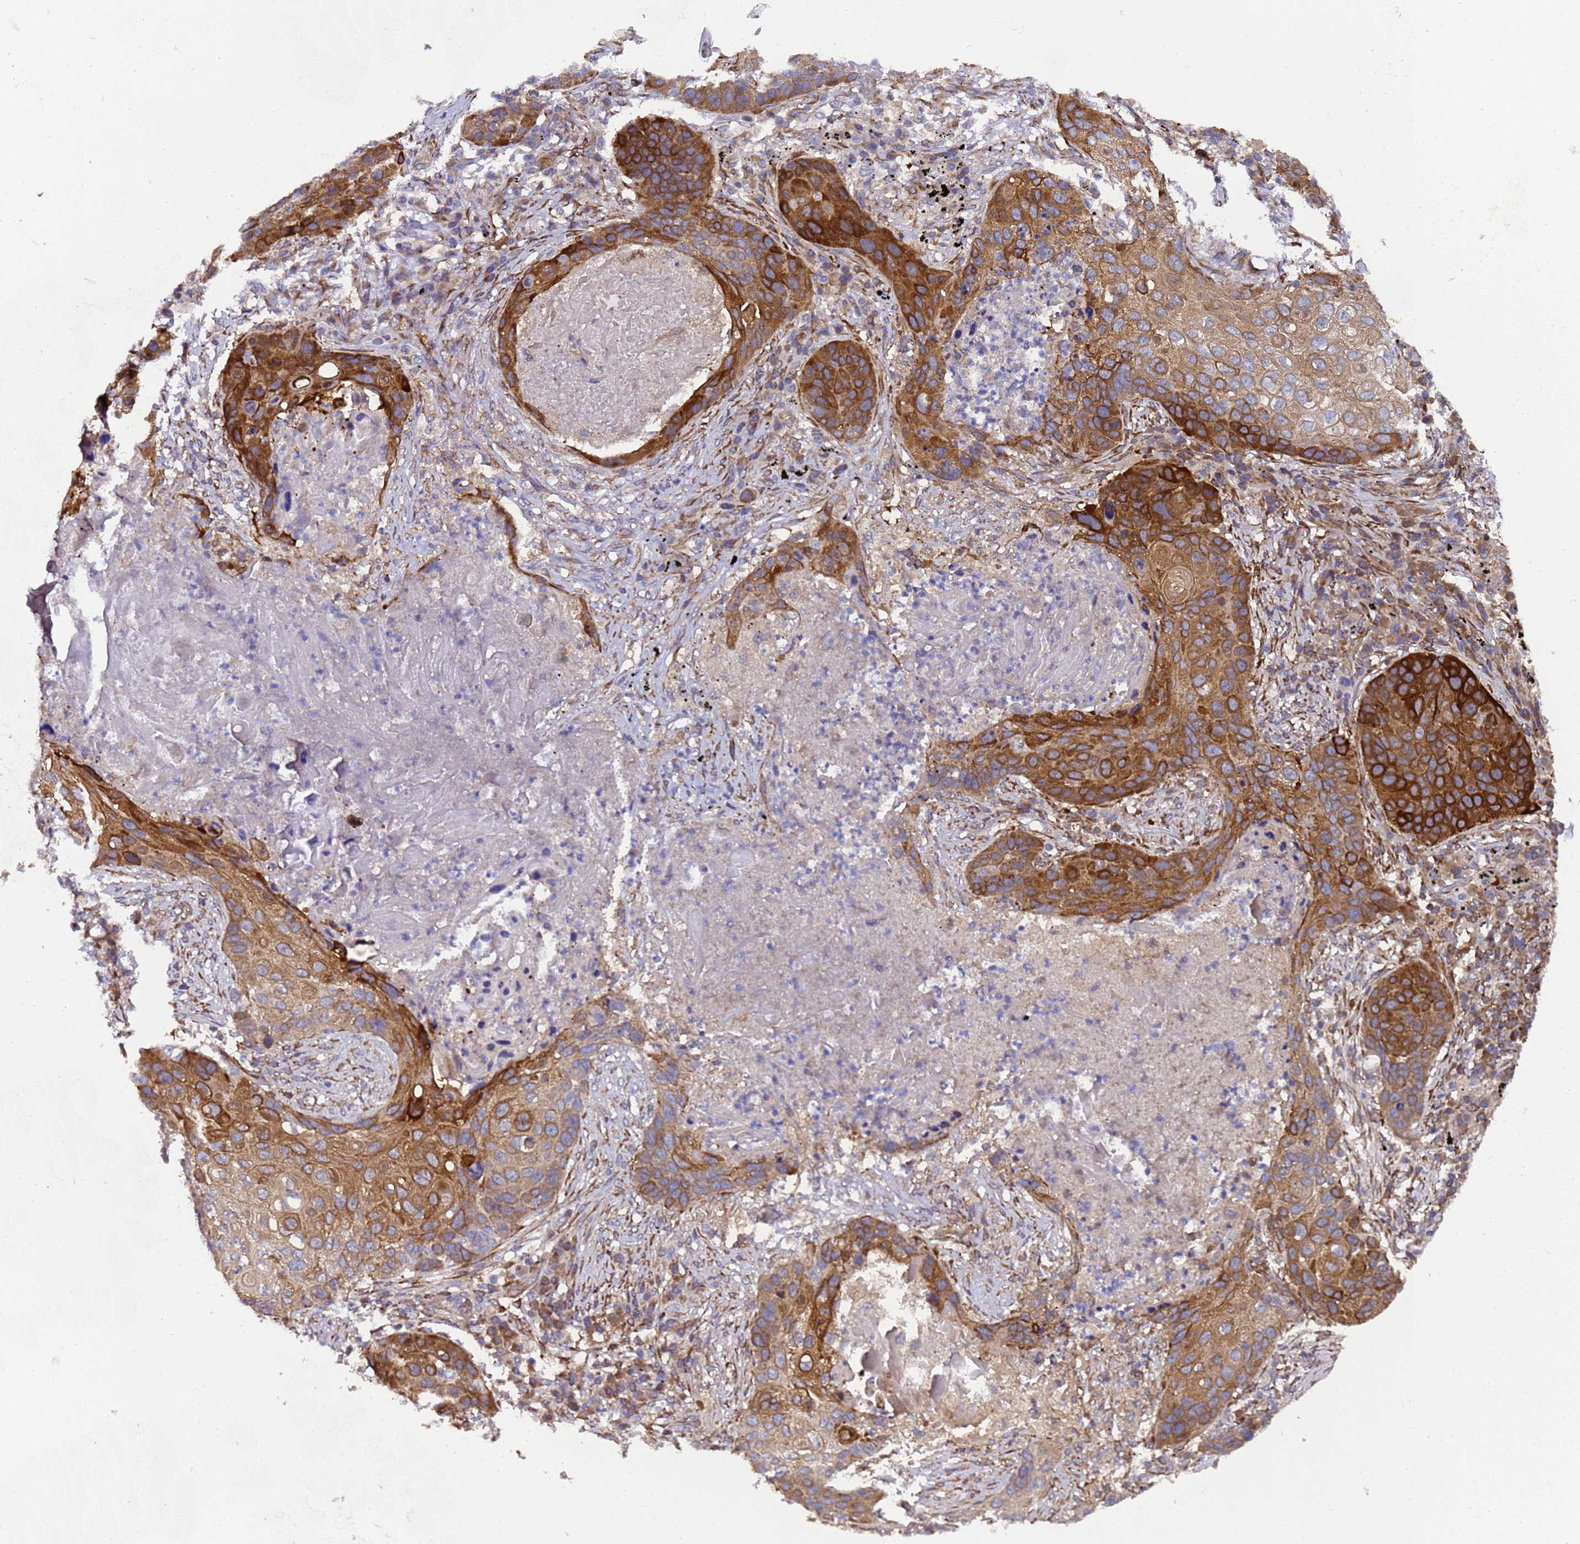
{"staining": {"intensity": "strong", "quantity": ">75%", "location": "cytoplasmic/membranous"}, "tissue": "lung cancer", "cell_type": "Tumor cells", "image_type": "cancer", "snomed": [{"axis": "morphology", "description": "Squamous cell carcinoma, NOS"}, {"axis": "topography", "description": "Lung"}], "caption": "Immunohistochemical staining of lung cancer (squamous cell carcinoma) reveals high levels of strong cytoplasmic/membranous positivity in approximately >75% of tumor cells.", "gene": "MOCS1", "patient": {"sex": "female", "age": 63}}